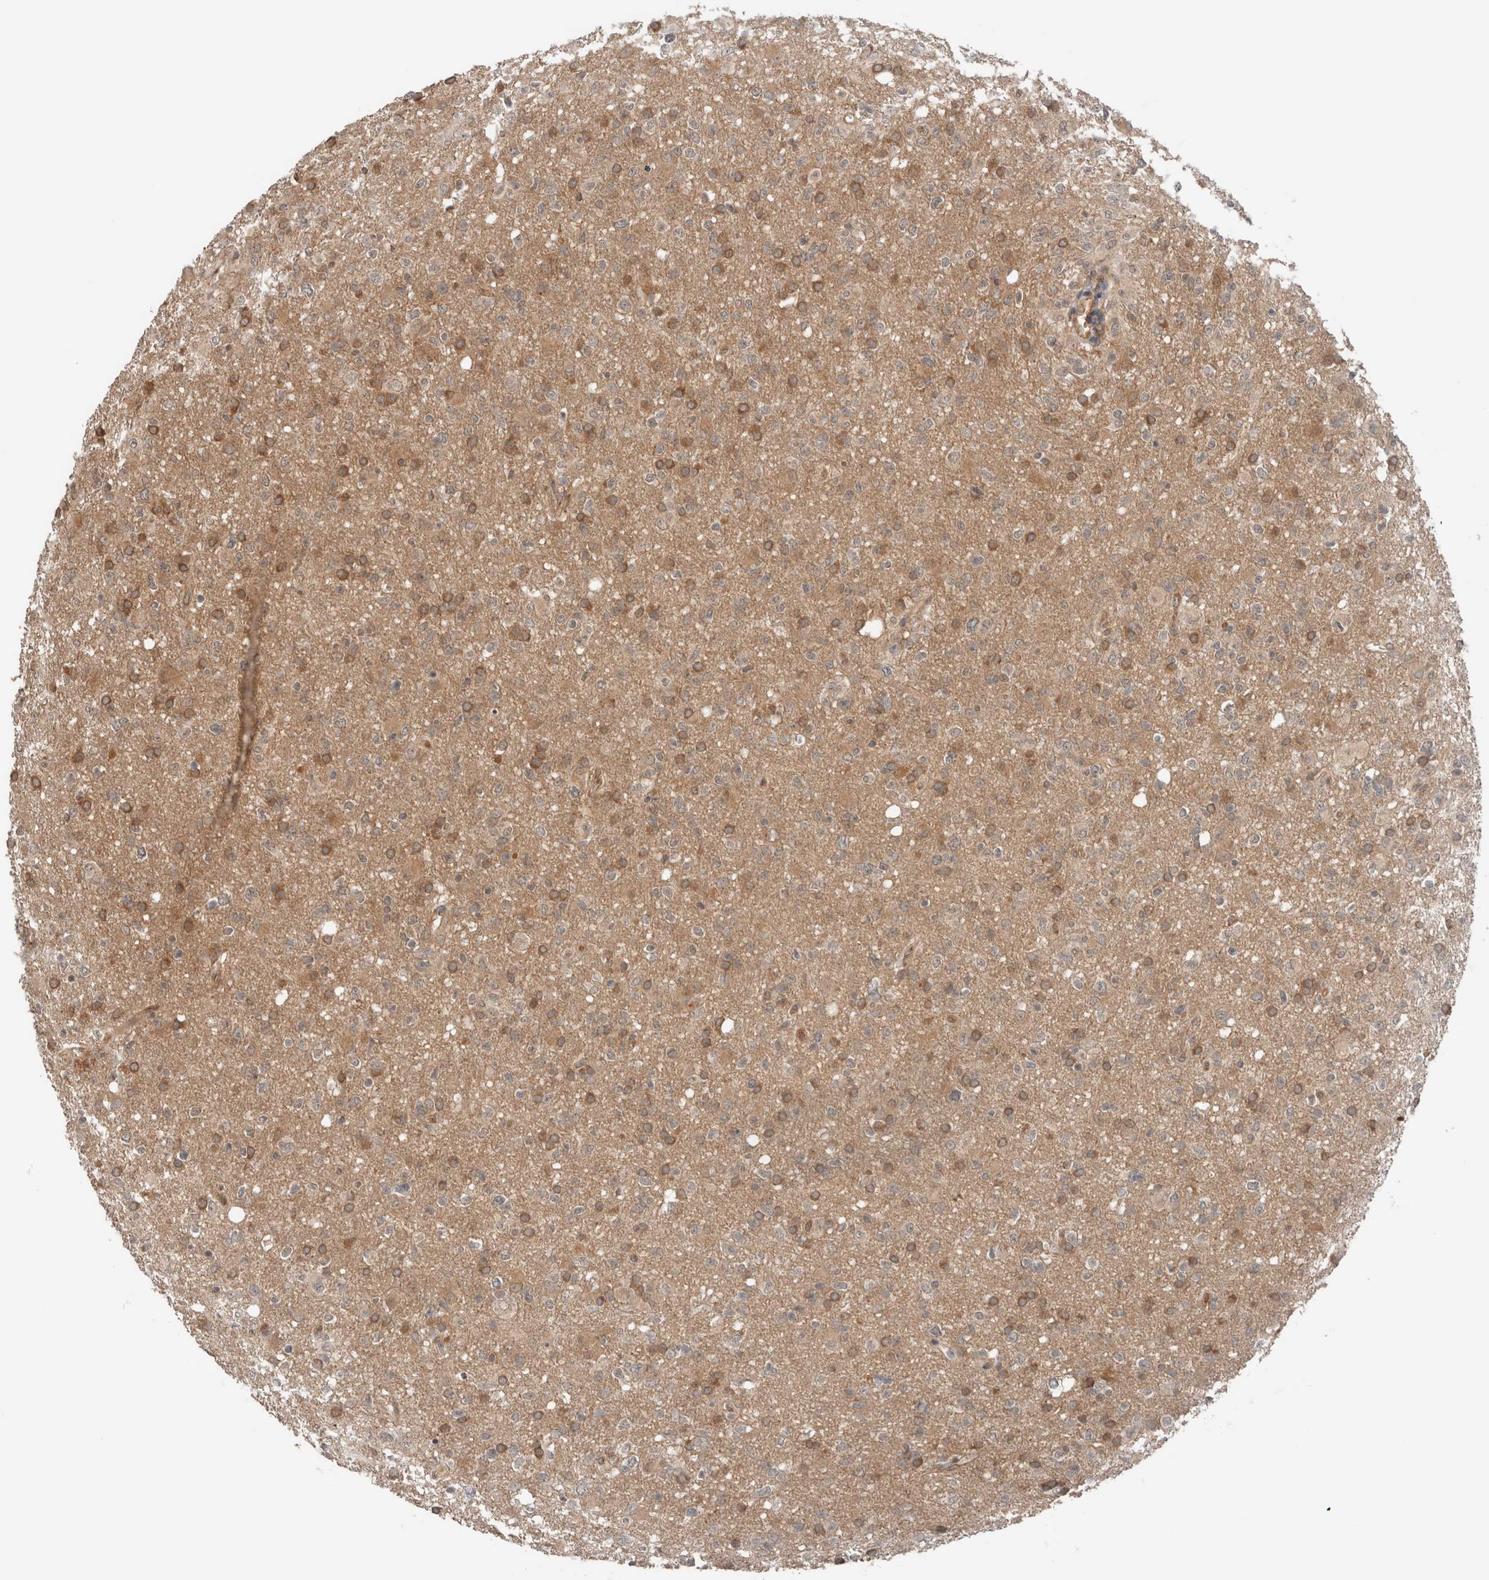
{"staining": {"intensity": "moderate", "quantity": "25%-75%", "location": "cytoplasmic/membranous"}, "tissue": "glioma", "cell_type": "Tumor cells", "image_type": "cancer", "snomed": [{"axis": "morphology", "description": "Glioma, malignant, High grade"}, {"axis": "topography", "description": "Brain"}], "caption": "Immunohistochemical staining of human glioma shows moderate cytoplasmic/membranous protein expression in about 25%-75% of tumor cells.", "gene": "XPNPEP1", "patient": {"sex": "female", "age": 57}}